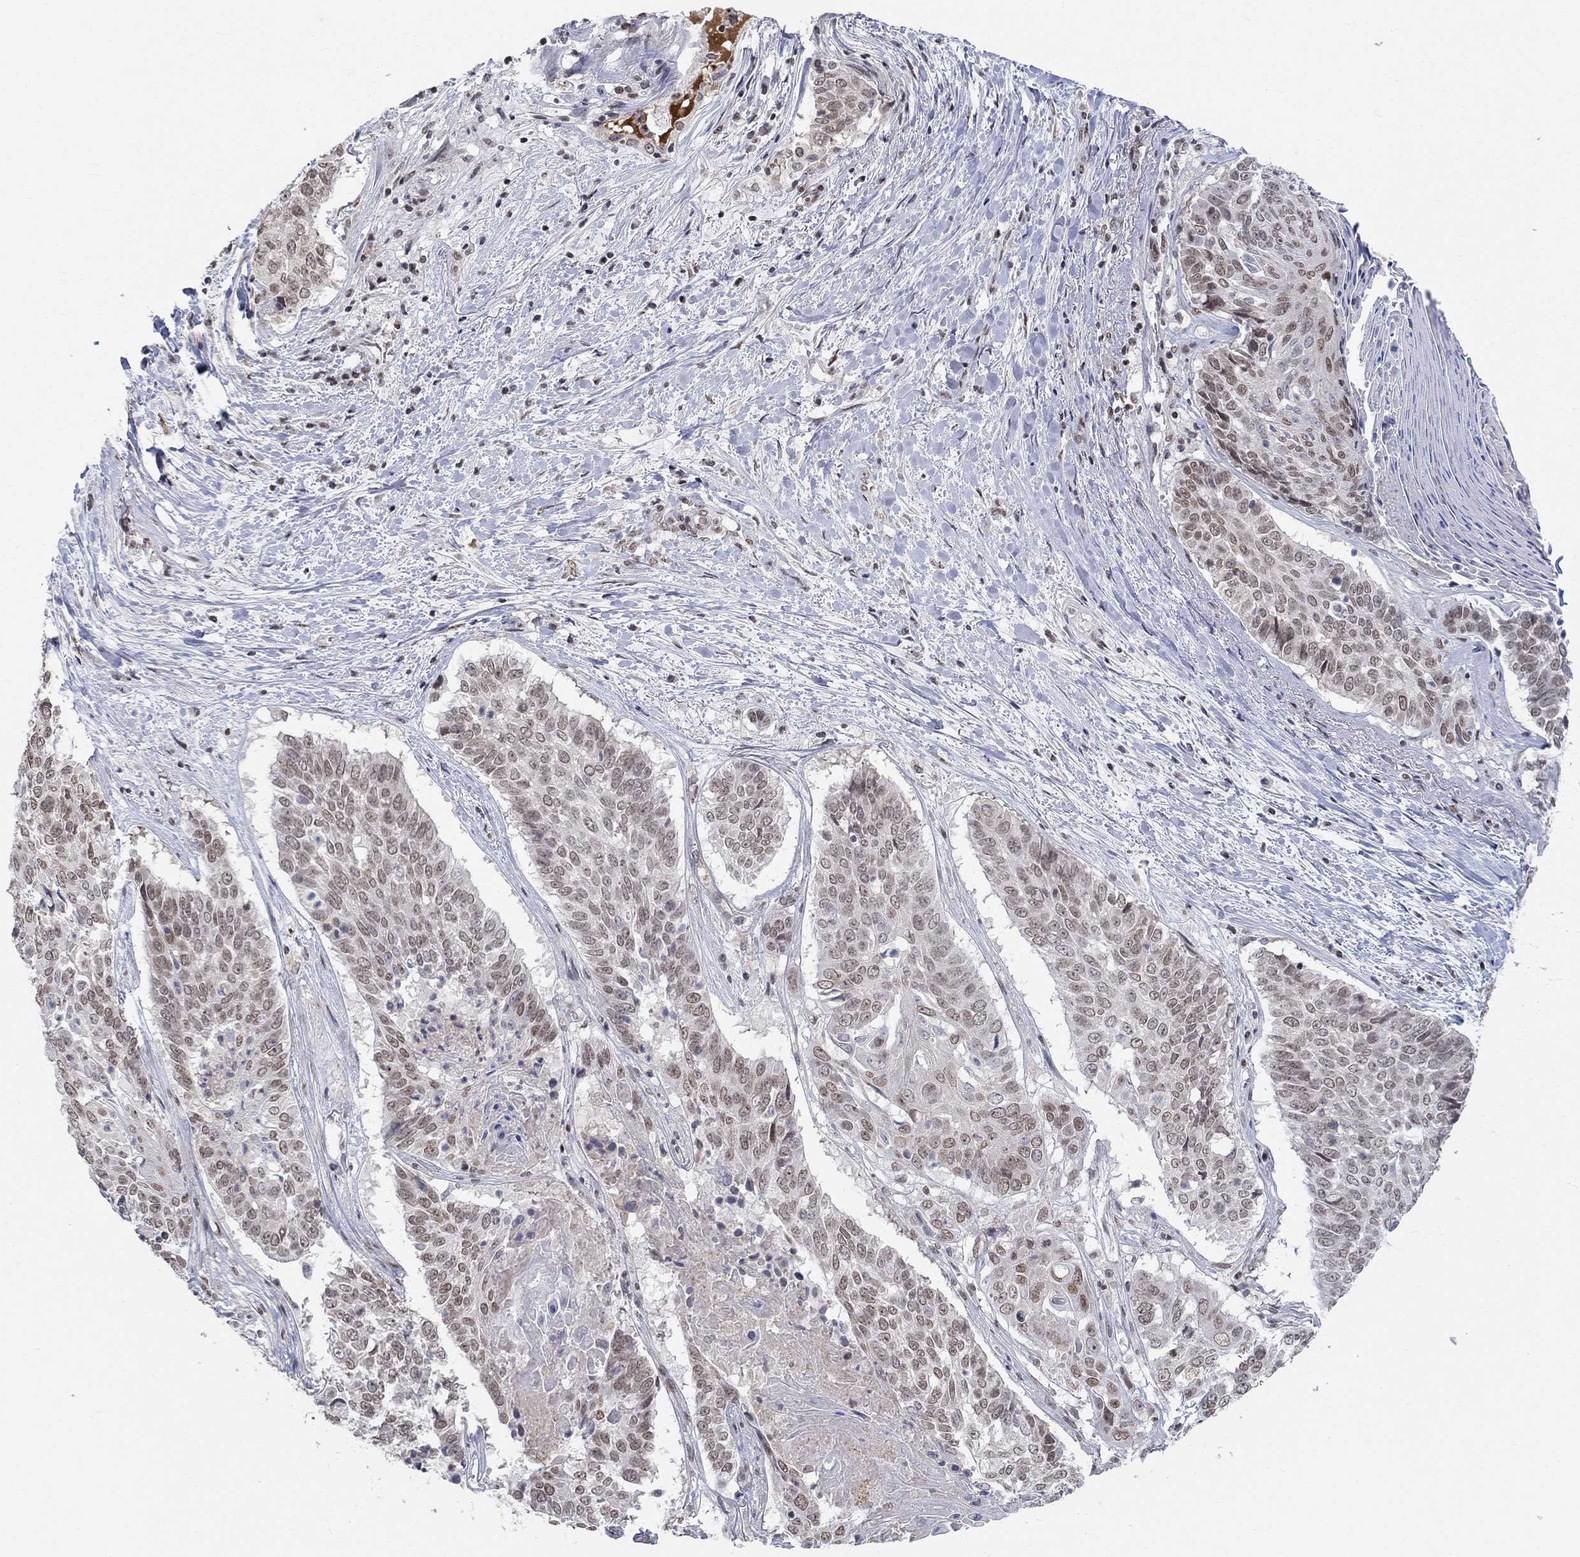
{"staining": {"intensity": "moderate", "quantity": "<25%", "location": "cytoplasmic/membranous"}, "tissue": "lung cancer", "cell_type": "Tumor cells", "image_type": "cancer", "snomed": [{"axis": "morphology", "description": "Squamous cell carcinoma, NOS"}, {"axis": "topography", "description": "Lung"}], "caption": "High-magnification brightfield microscopy of lung cancer stained with DAB (brown) and counterstained with hematoxylin (blue). tumor cells exhibit moderate cytoplasmic/membranous positivity is seen in about<25% of cells.", "gene": "KLF12", "patient": {"sex": "male", "age": 64}}